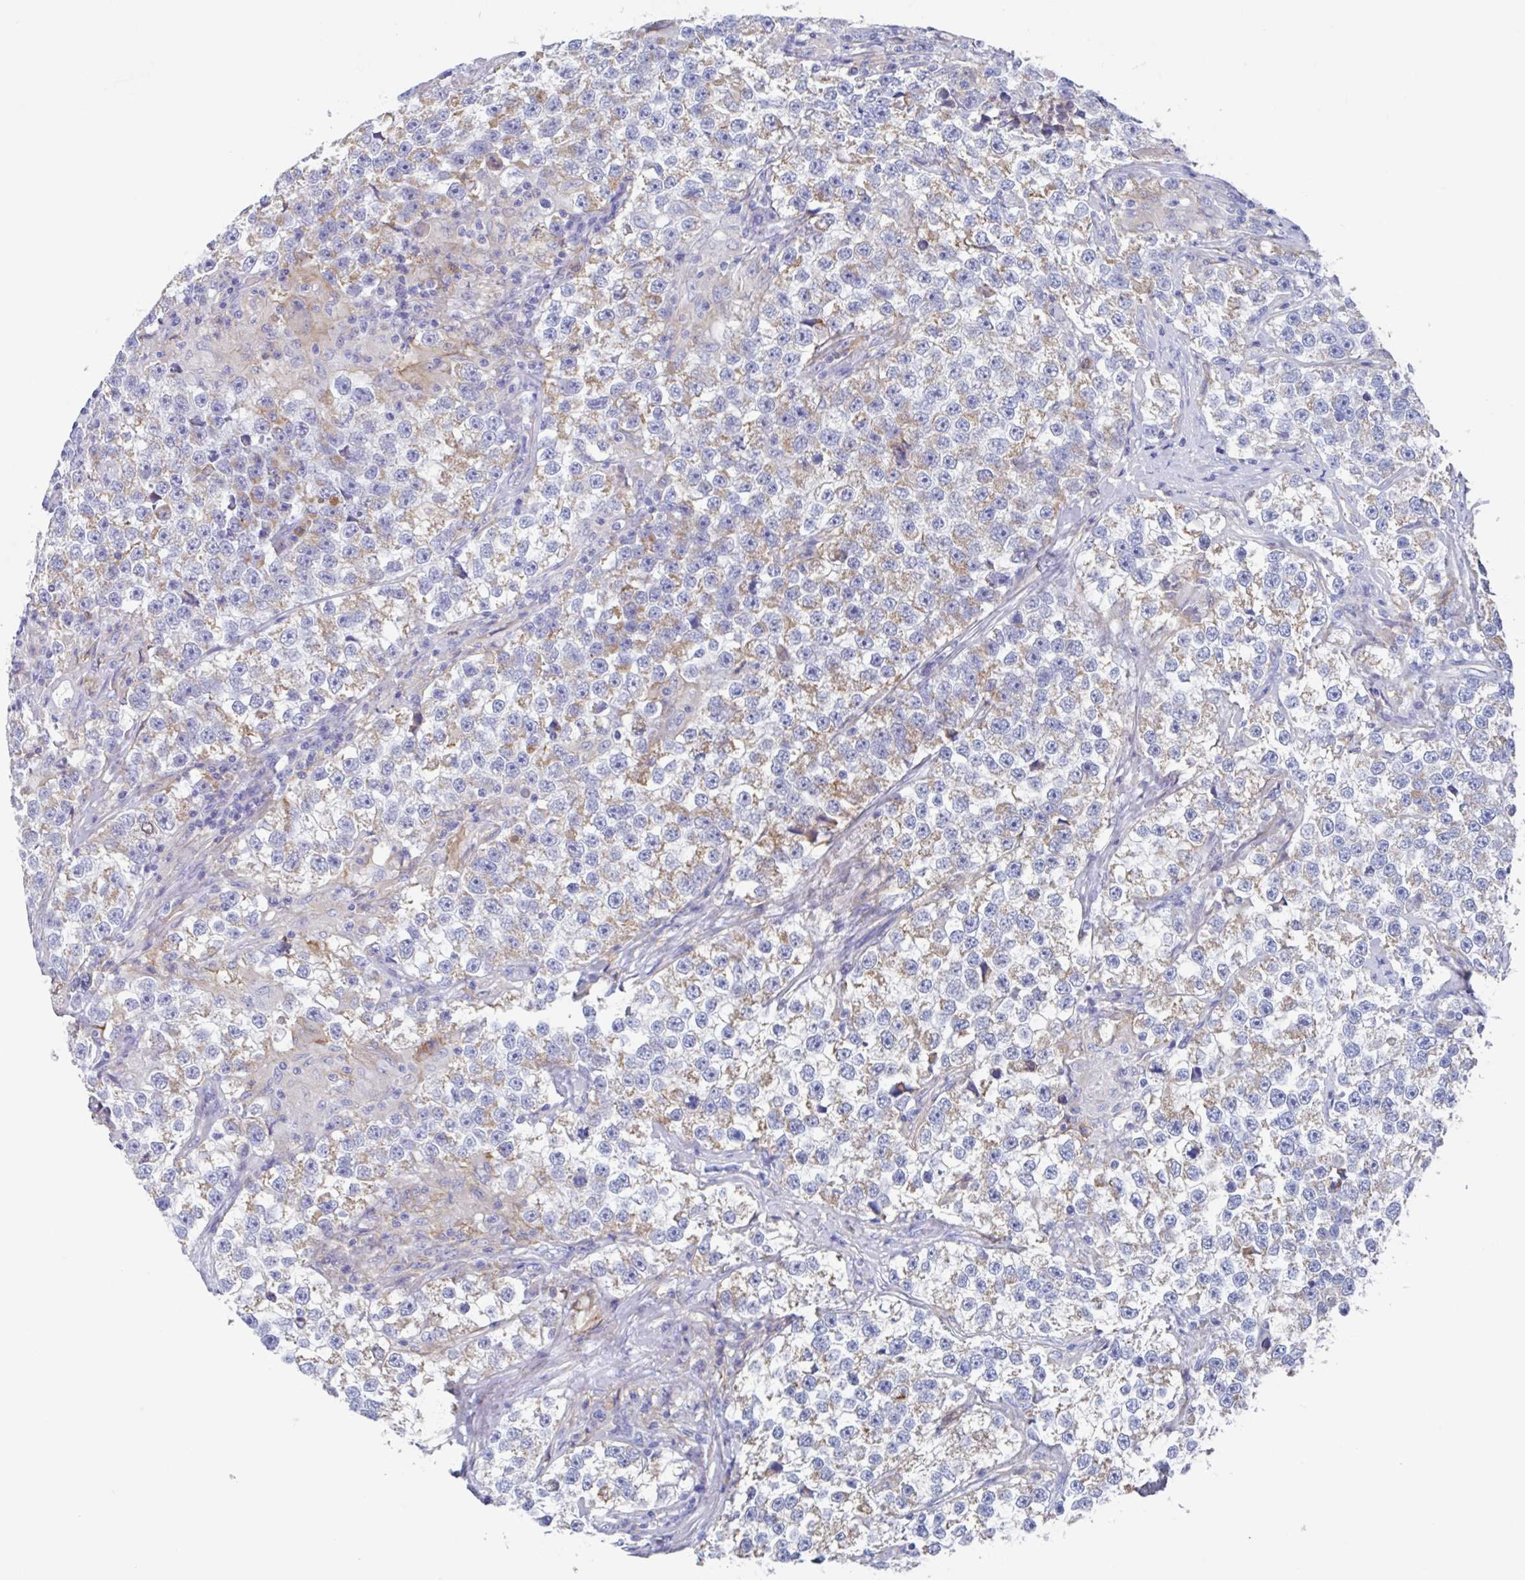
{"staining": {"intensity": "moderate", "quantity": "<25%", "location": "cytoplasmic/membranous"}, "tissue": "testis cancer", "cell_type": "Tumor cells", "image_type": "cancer", "snomed": [{"axis": "morphology", "description": "Seminoma, NOS"}, {"axis": "topography", "description": "Testis"}], "caption": "Human seminoma (testis) stained with a protein marker shows moderate staining in tumor cells.", "gene": "FCGR3A", "patient": {"sex": "male", "age": 46}}